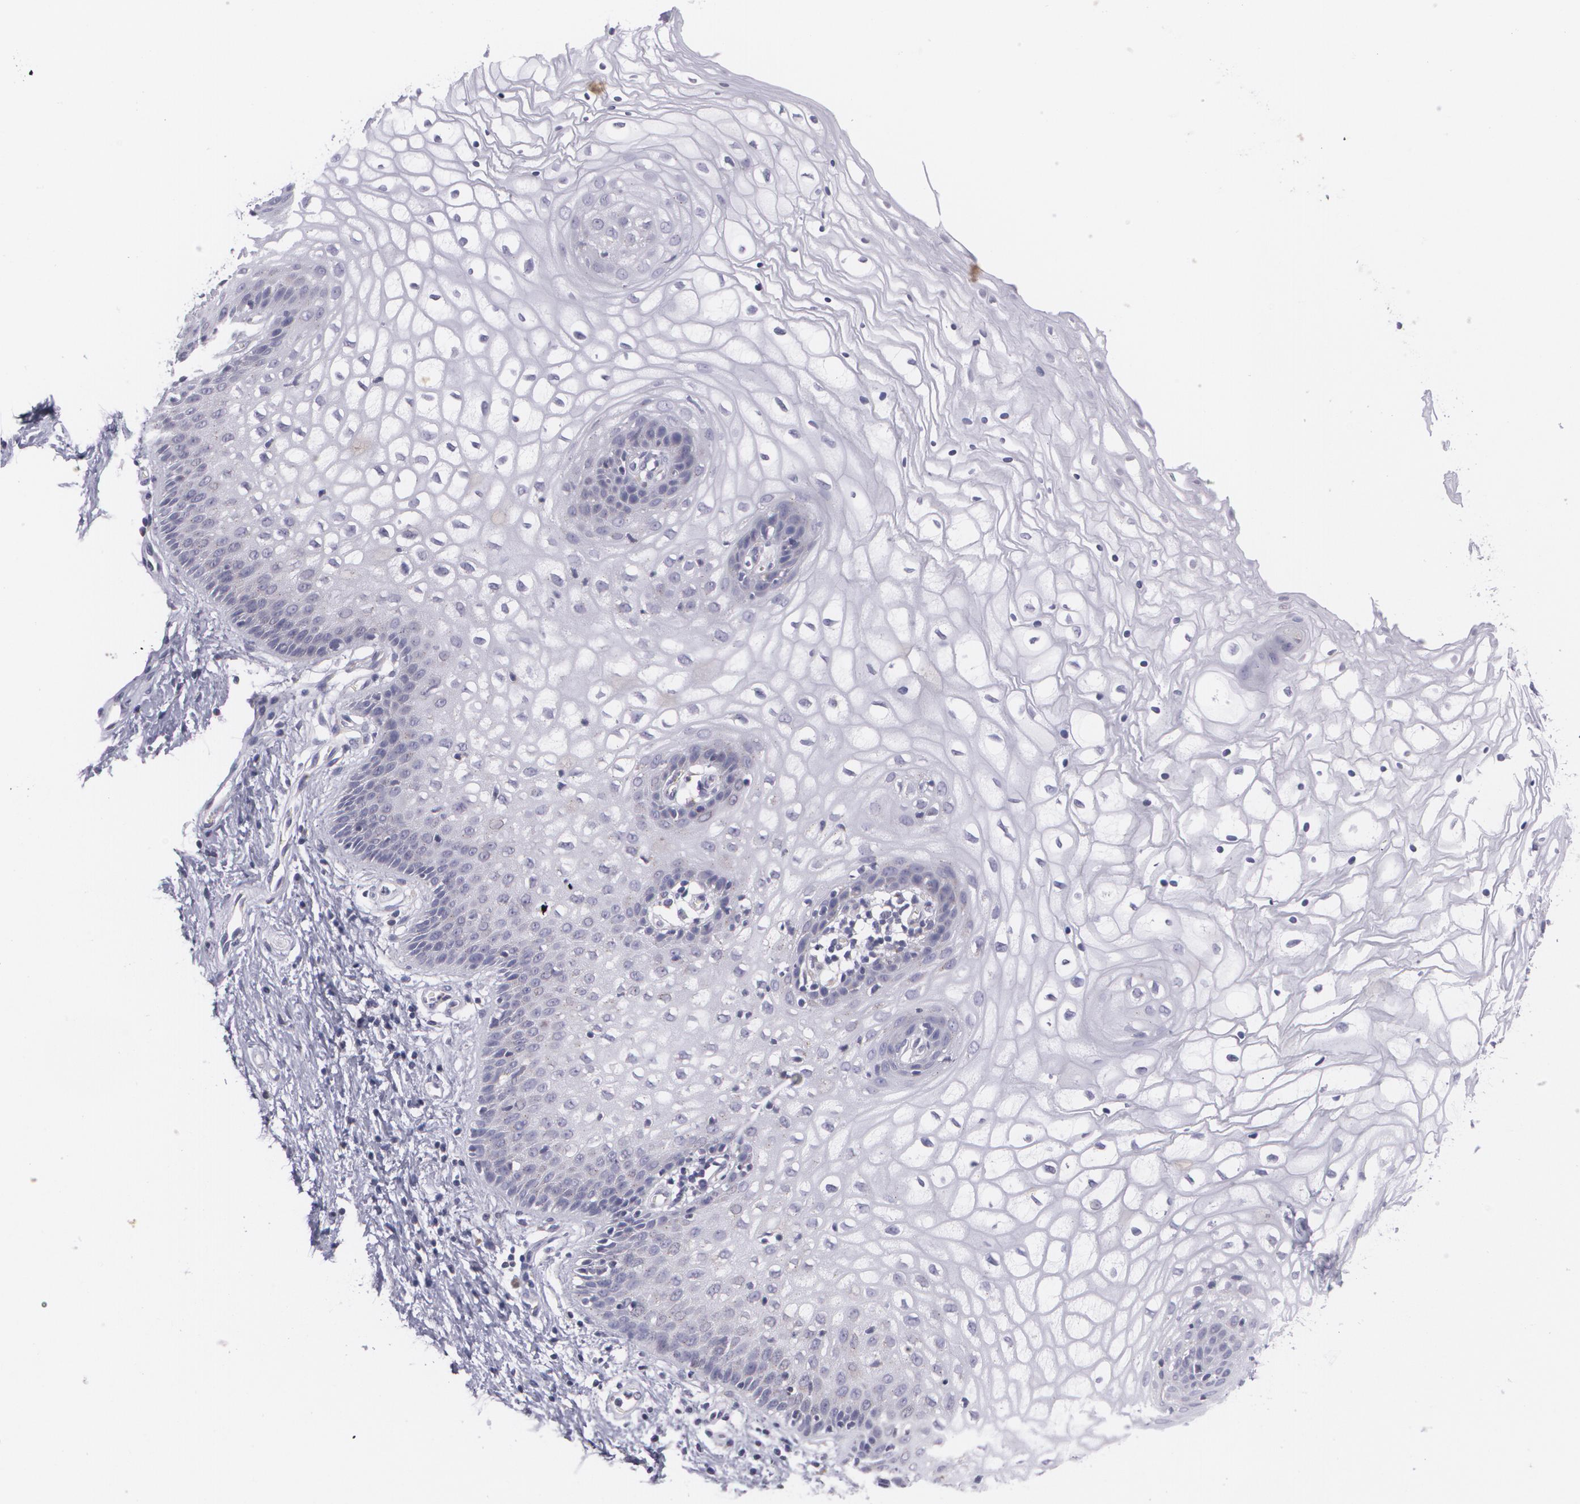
{"staining": {"intensity": "negative", "quantity": "none", "location": "none"}, "tissue": "vagina", "cell_type": "Squamous epithelial cells", "image_type": "normal", "snomed": [{"axis": "morphology", "description": "Normal tissue, NOS"}, {"axis": "topography", "description": "Vagina"}], "caption": "The histopathology image shows no significant positivity in squamous epithelial cells of vagina. (Stains: DAB IHC with hematoxylin counter stain, Microscopy: brightfield microscopy at high magnification).", "gene": "CILK1", "patient": {"sex": "female", "age": 34}}